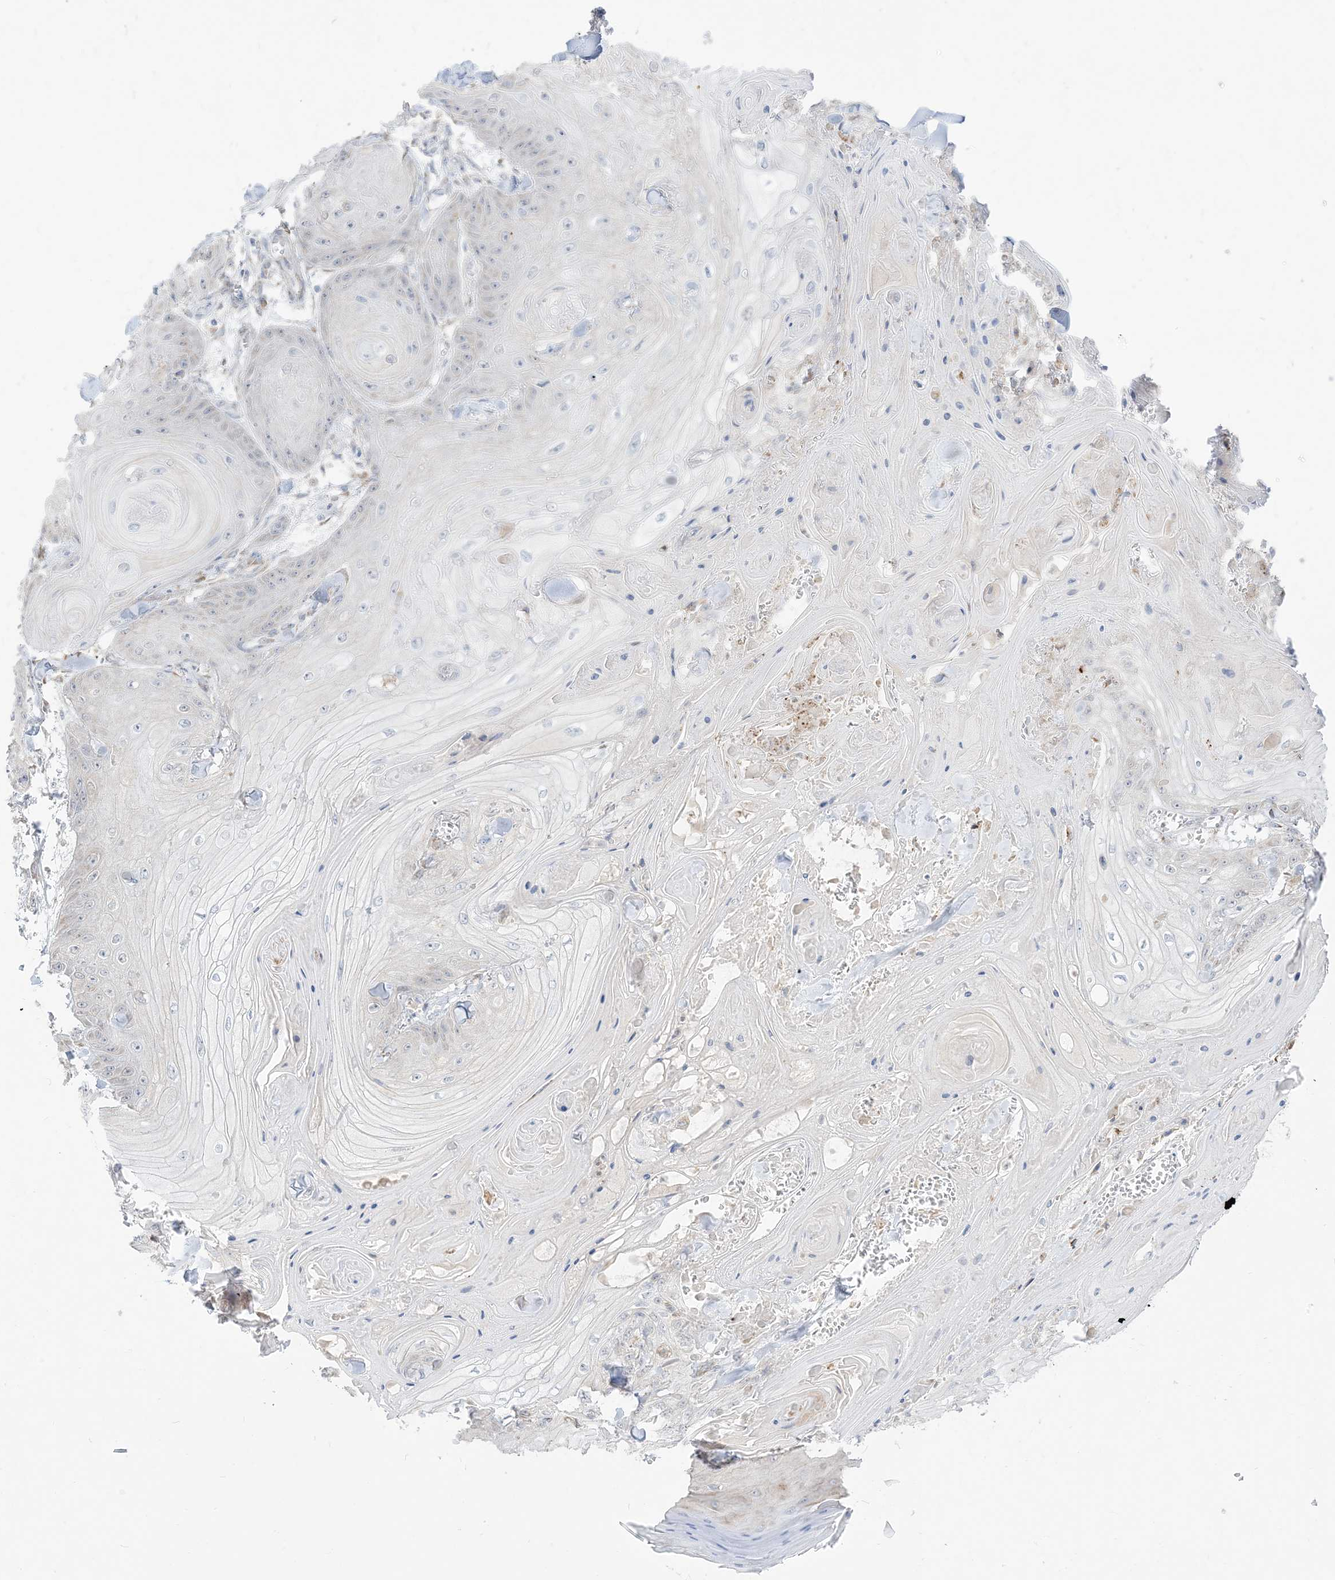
{"staining": {"intensity": "negative", "quantity": "none", "location": "none"}, "tissue": "skin cancer", "cell_type": "Tumor cells", "image_type": "cancer", "snomed": [{"axis": "morphology", "description": "Squamous cell carcinoma, NOS"}, {"axis": "topography", "description": "Skin"}], "caption": "An IHC image of skin cancer is shown. There is no staining in tumor cells of skin cancer.", "gene": "LOXL3", "patient": {"sex": "male", "age": 74}}